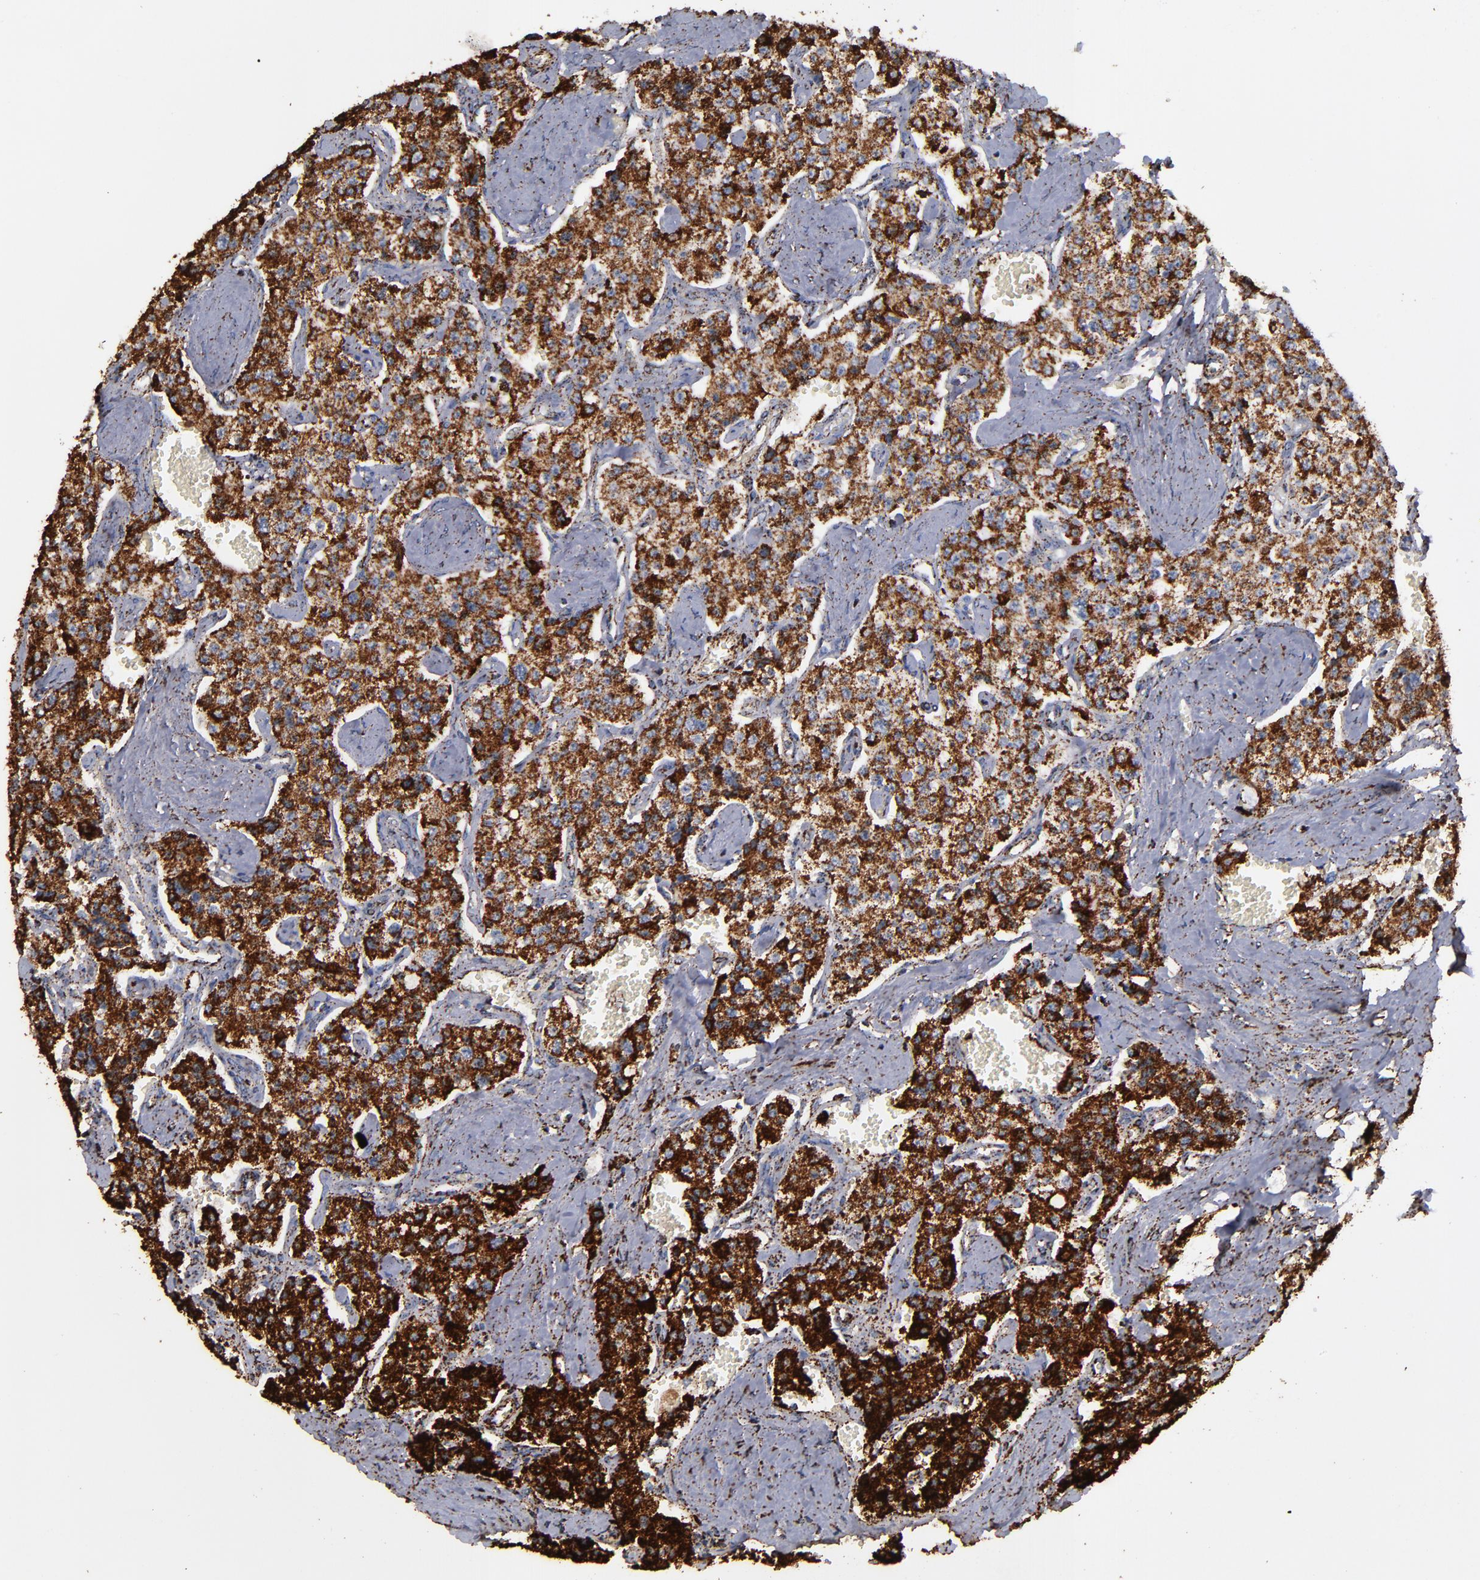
{"staining": {"intensity": "strong", "quantity": ">75%", "location": "cytoplasmic/membranous"}, "tissue": "carcinoid", "cell_type": "Tumor cells", "image_type": "cancer", "snomed": [{"axis": "morphology", "description": "Carcinoid, malignant, NOS"}, {"axis": "topography", "description": "Small intestine"}], "caption": "There is high levels of strong cytoplasmic/membranous positivity in tumor cells of malignant carcinoid, as demonstrated by immunohistochemical staining (brown color).", "gene": "SOD2", "patient": {"sex": "male", "age": 52}}